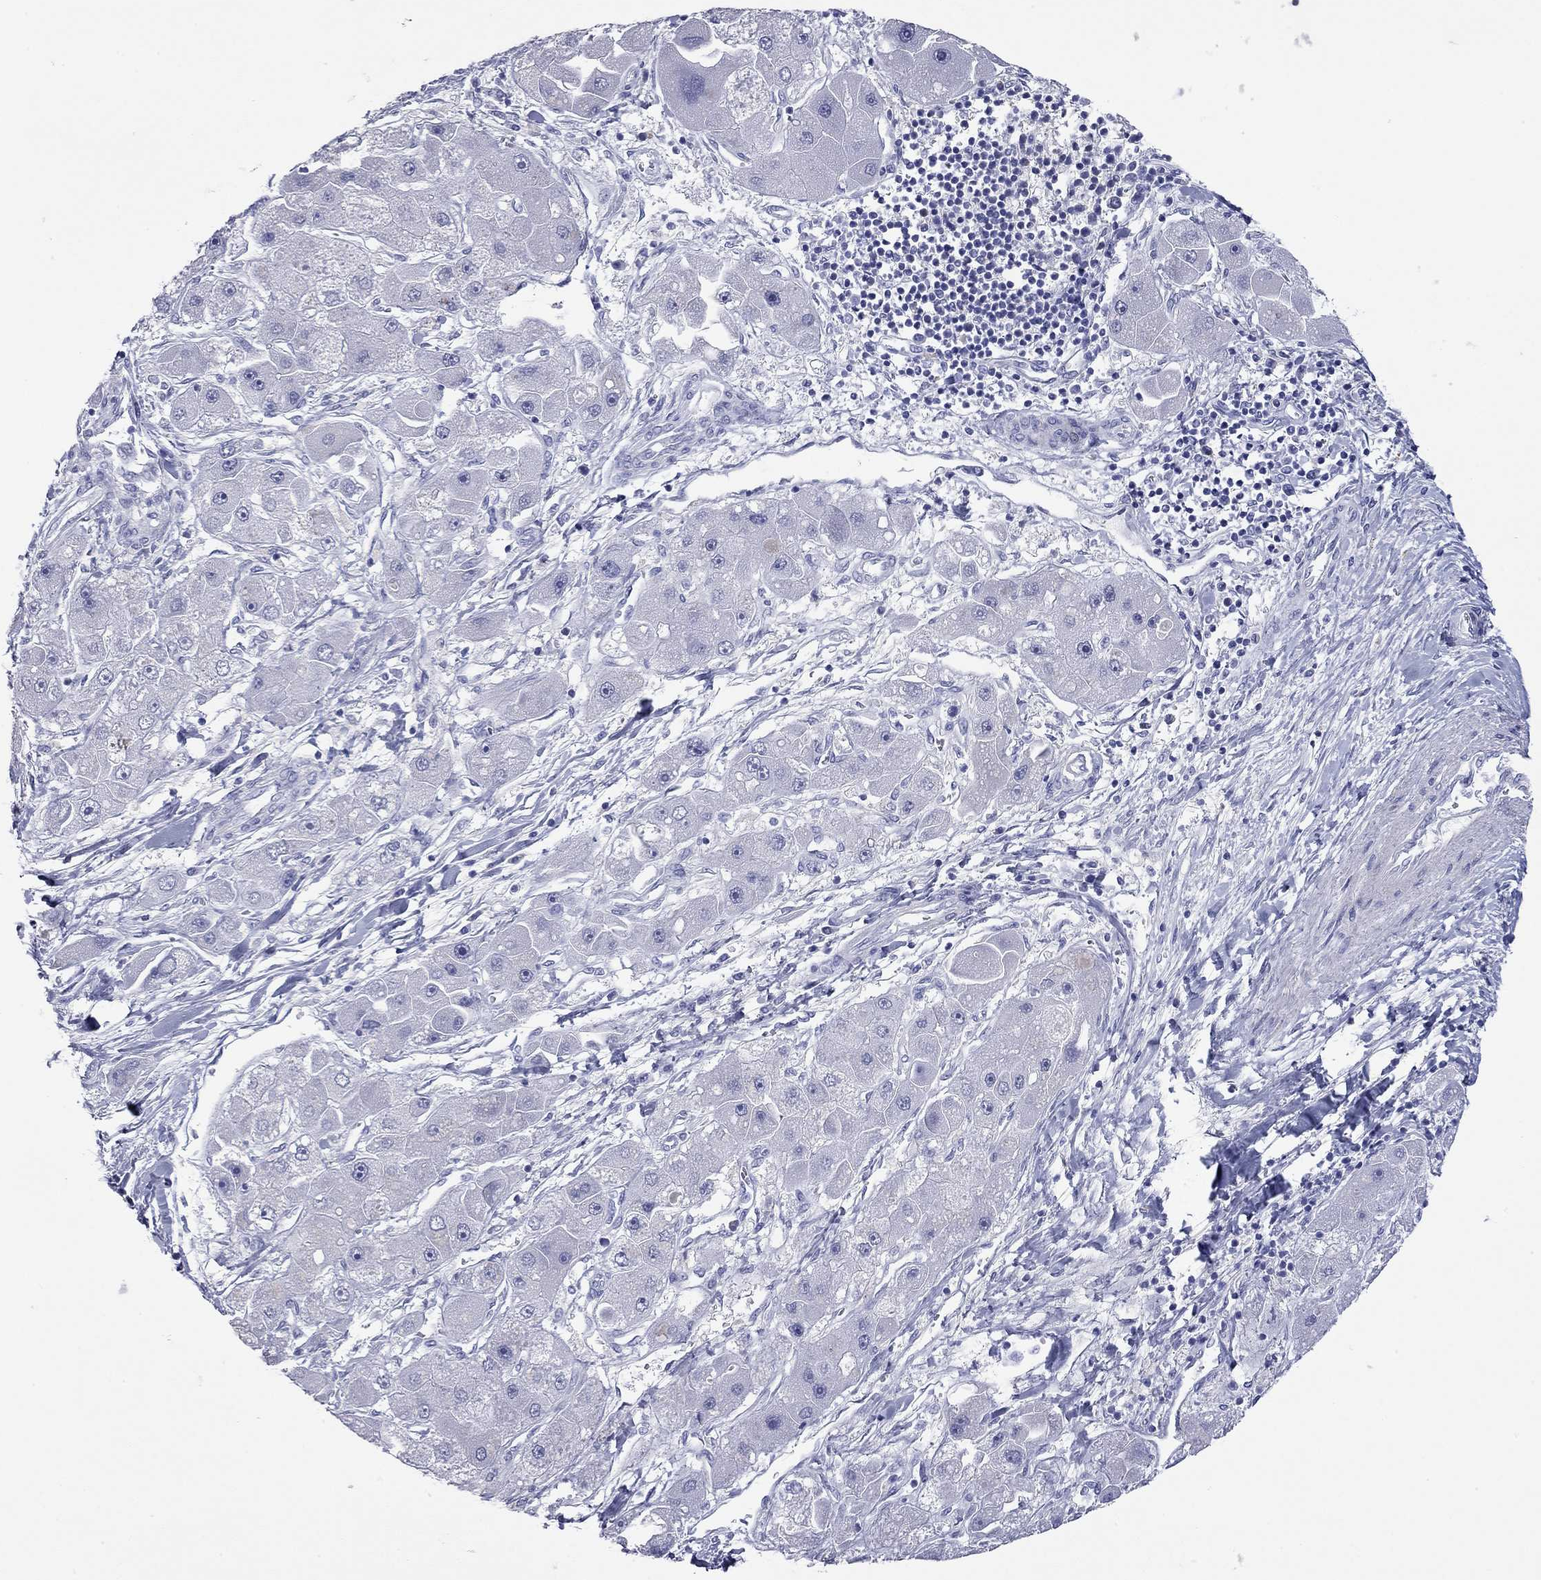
{"staining": {"intensity": "negative", "quantity": "none", "location": "none"}, "tissue": "liver cancer", "cell_type": "Tumor cells", "image_type": "cancer", "snomed": [{"axis": "morphology", "description": "Carcinoma, Hepatocellular, NOS"}, {"axis": "topography", "description": "Liver"}], "caption": "The histopathology image displays no significant expression in tumor cells of liver cancer.", "gene": "ACTL7B", "patient": {"sex": "male", "age": 24}}